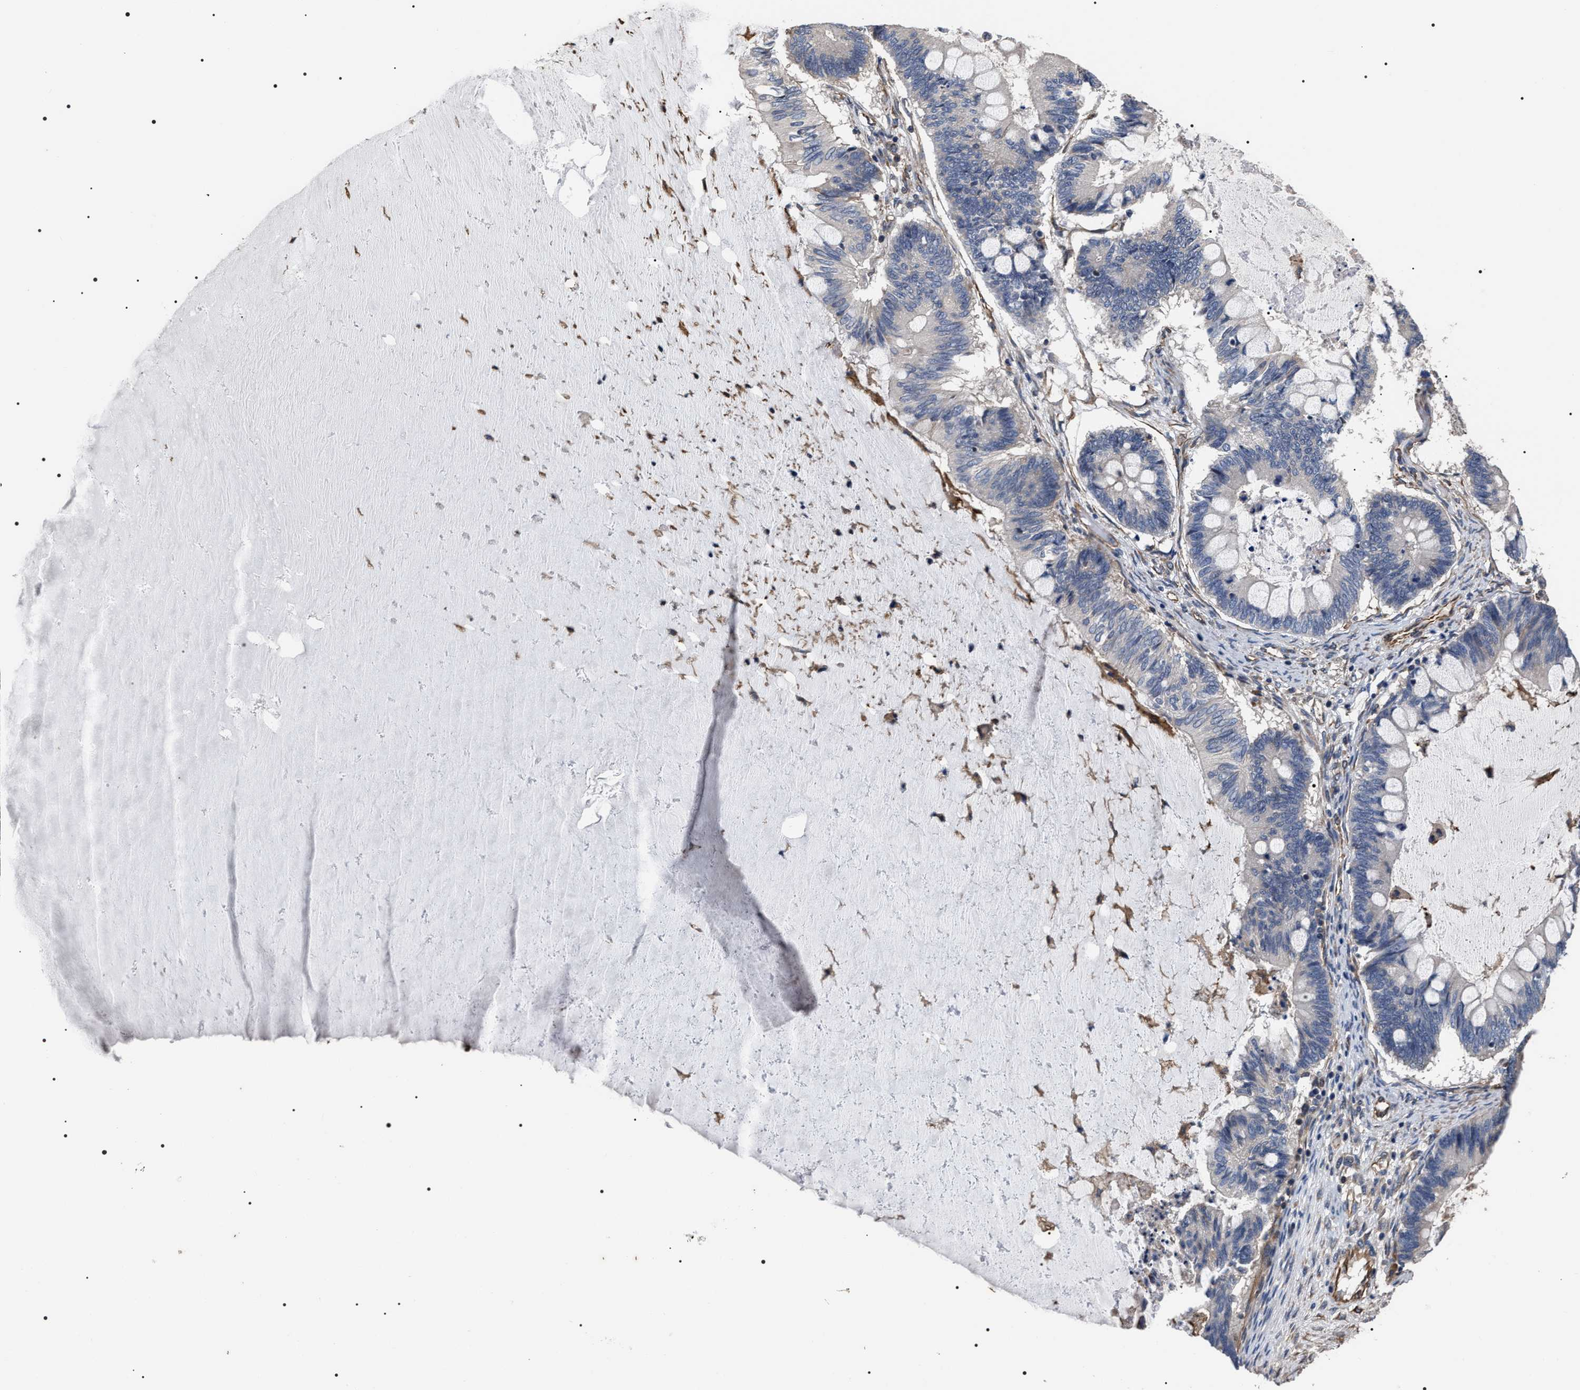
{"staining": {"intensity": "negative", "quantity": "none", "location": "none"}, "tissue": "ovarian cancer", "cell_type": "Tumor cells", "image_type": "cancer", "snomed": [{"axis": "morphology", "description": "Cystadenocarcinoma, mucinous, NOS"}, {"axis": "topography", "description": "Ovary"}], "caption": "A histopathology image of mucinous cystadenocarcinoma (ovarian) stained for a protein demonstrates no brown staining in tumor cells.", "gene": "TSPAN33", "patient": {"sex": "female", "age": 61}}